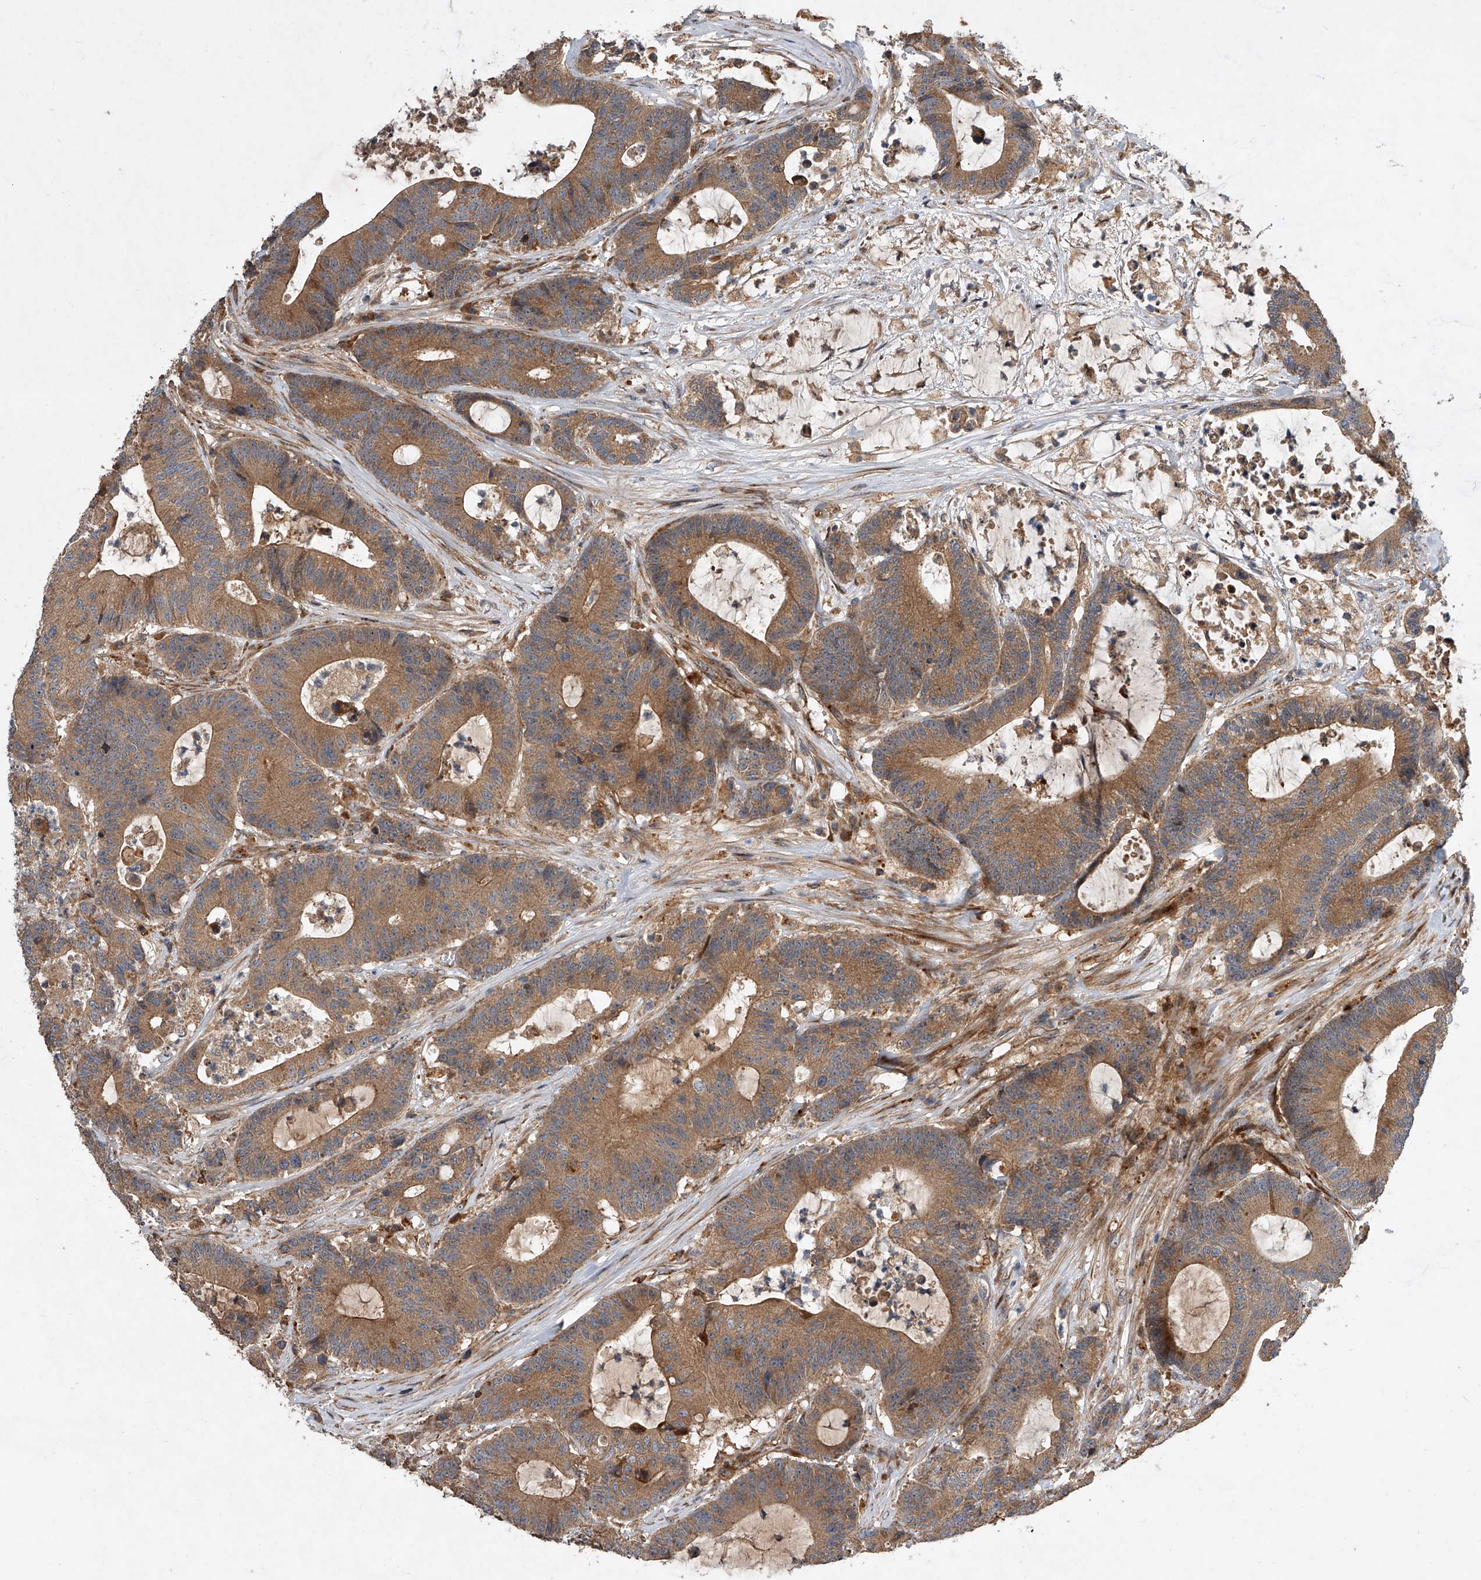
{"staining": {"intensity": "moderate", "quantity": ">75%", "location": "cytoplasmic/membranous"}, "tissue": "colorectal cancer", "cell_type": "Tumor cells", "image_type": "cancer", "snomed": [{"axis": "morphology", "description": "Adenocarcinoma, NOS"}, {"axis": "topography", "description": "Colon"}], "caption": "Tumor cells demonstrate medium levels of moderate cytoplasmic/membranous positivity in approximately >75% of cells in human colorectal cancer (adenocarcinoma). Nuclei are stained in blue.", "gene": "USP47", "patient": {"sex": "female", "age": 84}}